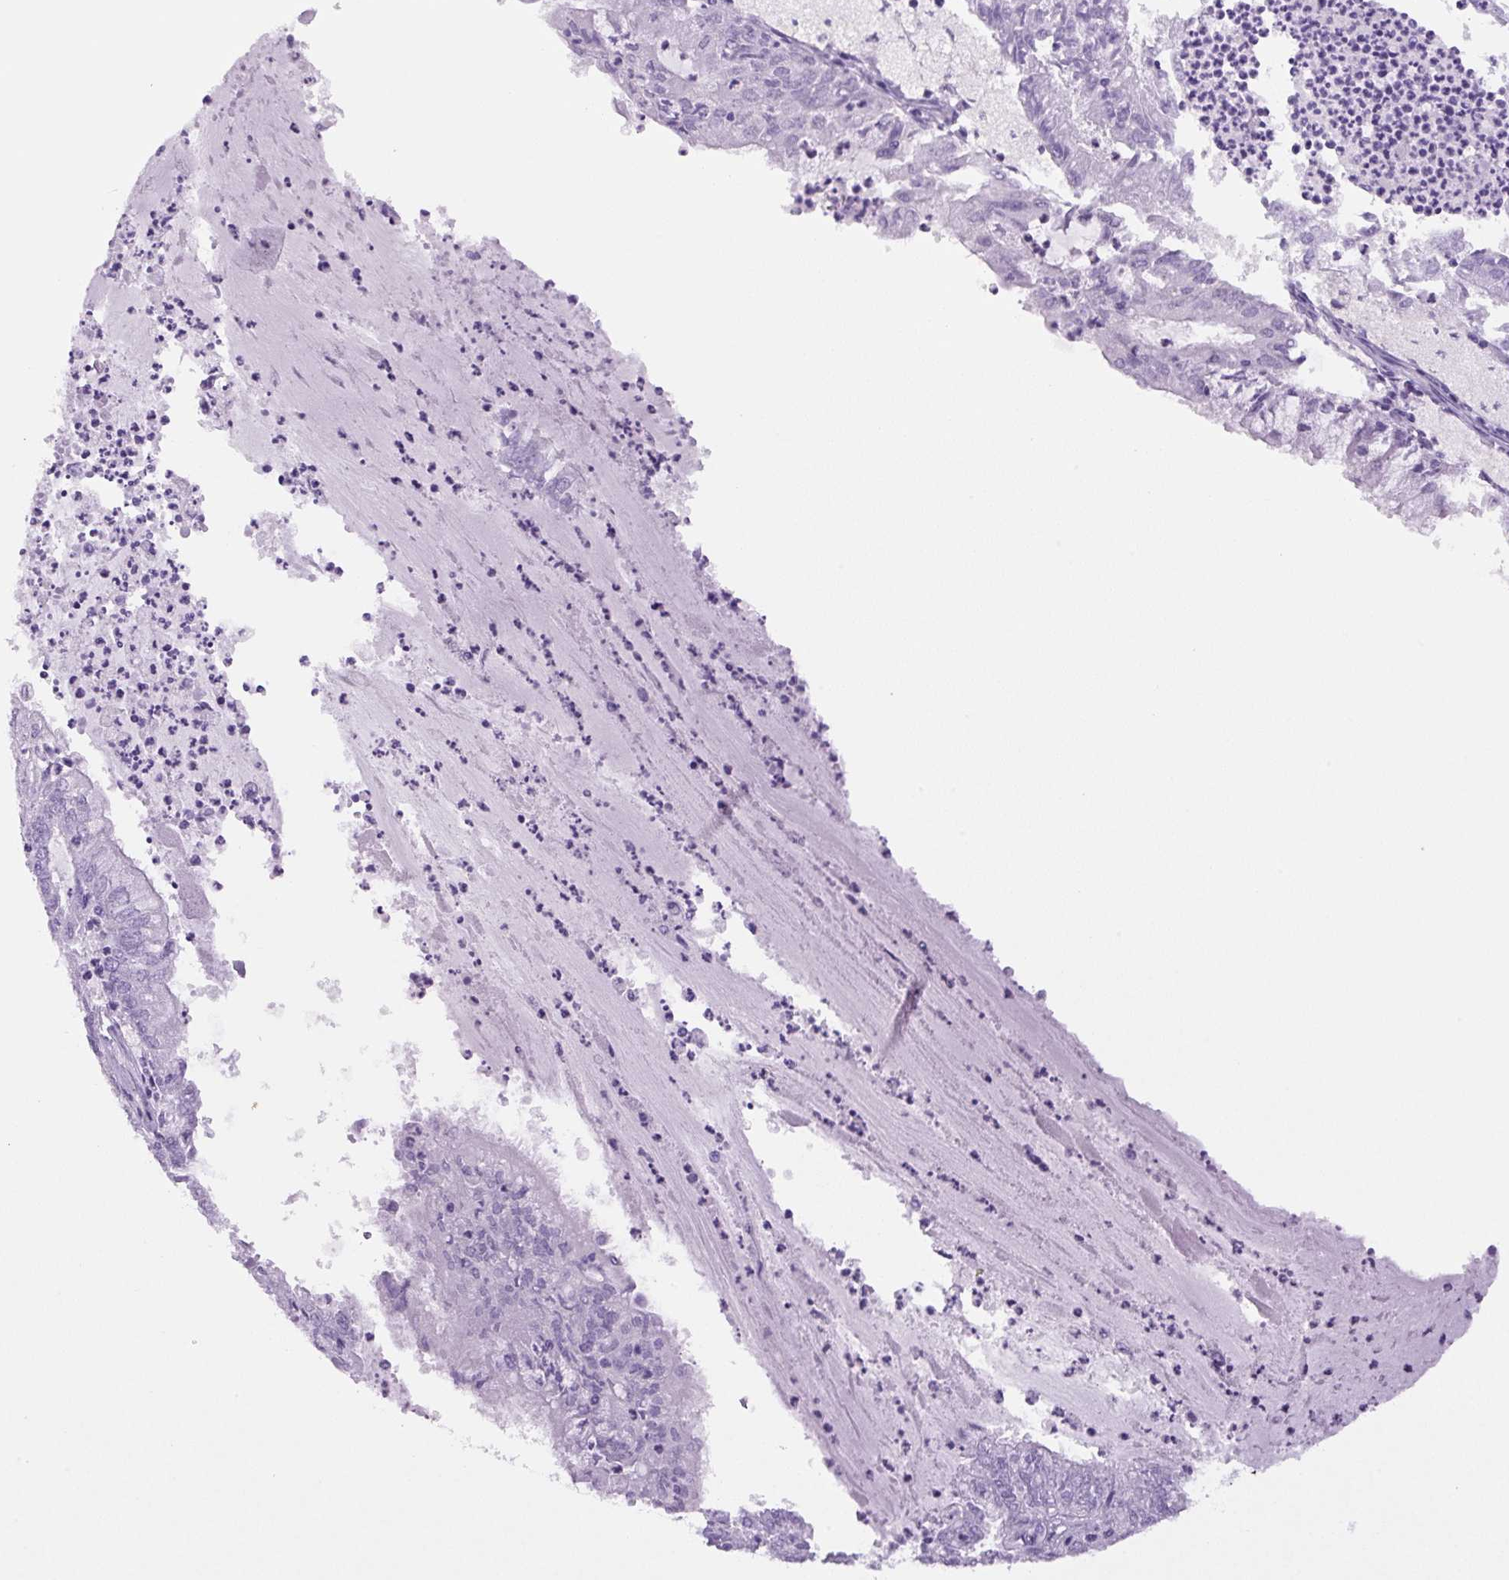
{"staining": {"intensity": "negative", "quantity": "none", "location": "none"}, "tissue": "endometrial cancer", "cell_type": "Tumor cells", "image_type": "cancer", "snomed": [{"axis": "morphology", "description": "Adenocarcinoma, NOS"}, {"axis": "topography", "description": "Endometrium"}], "caption": "Endometrial adenocarcinoma stained for a protein using immunohistochemistry (IHC) exhibits no staining tumor cells.", "gene": "PRRT1", "patient": {"sex": "female", "age": 57}}